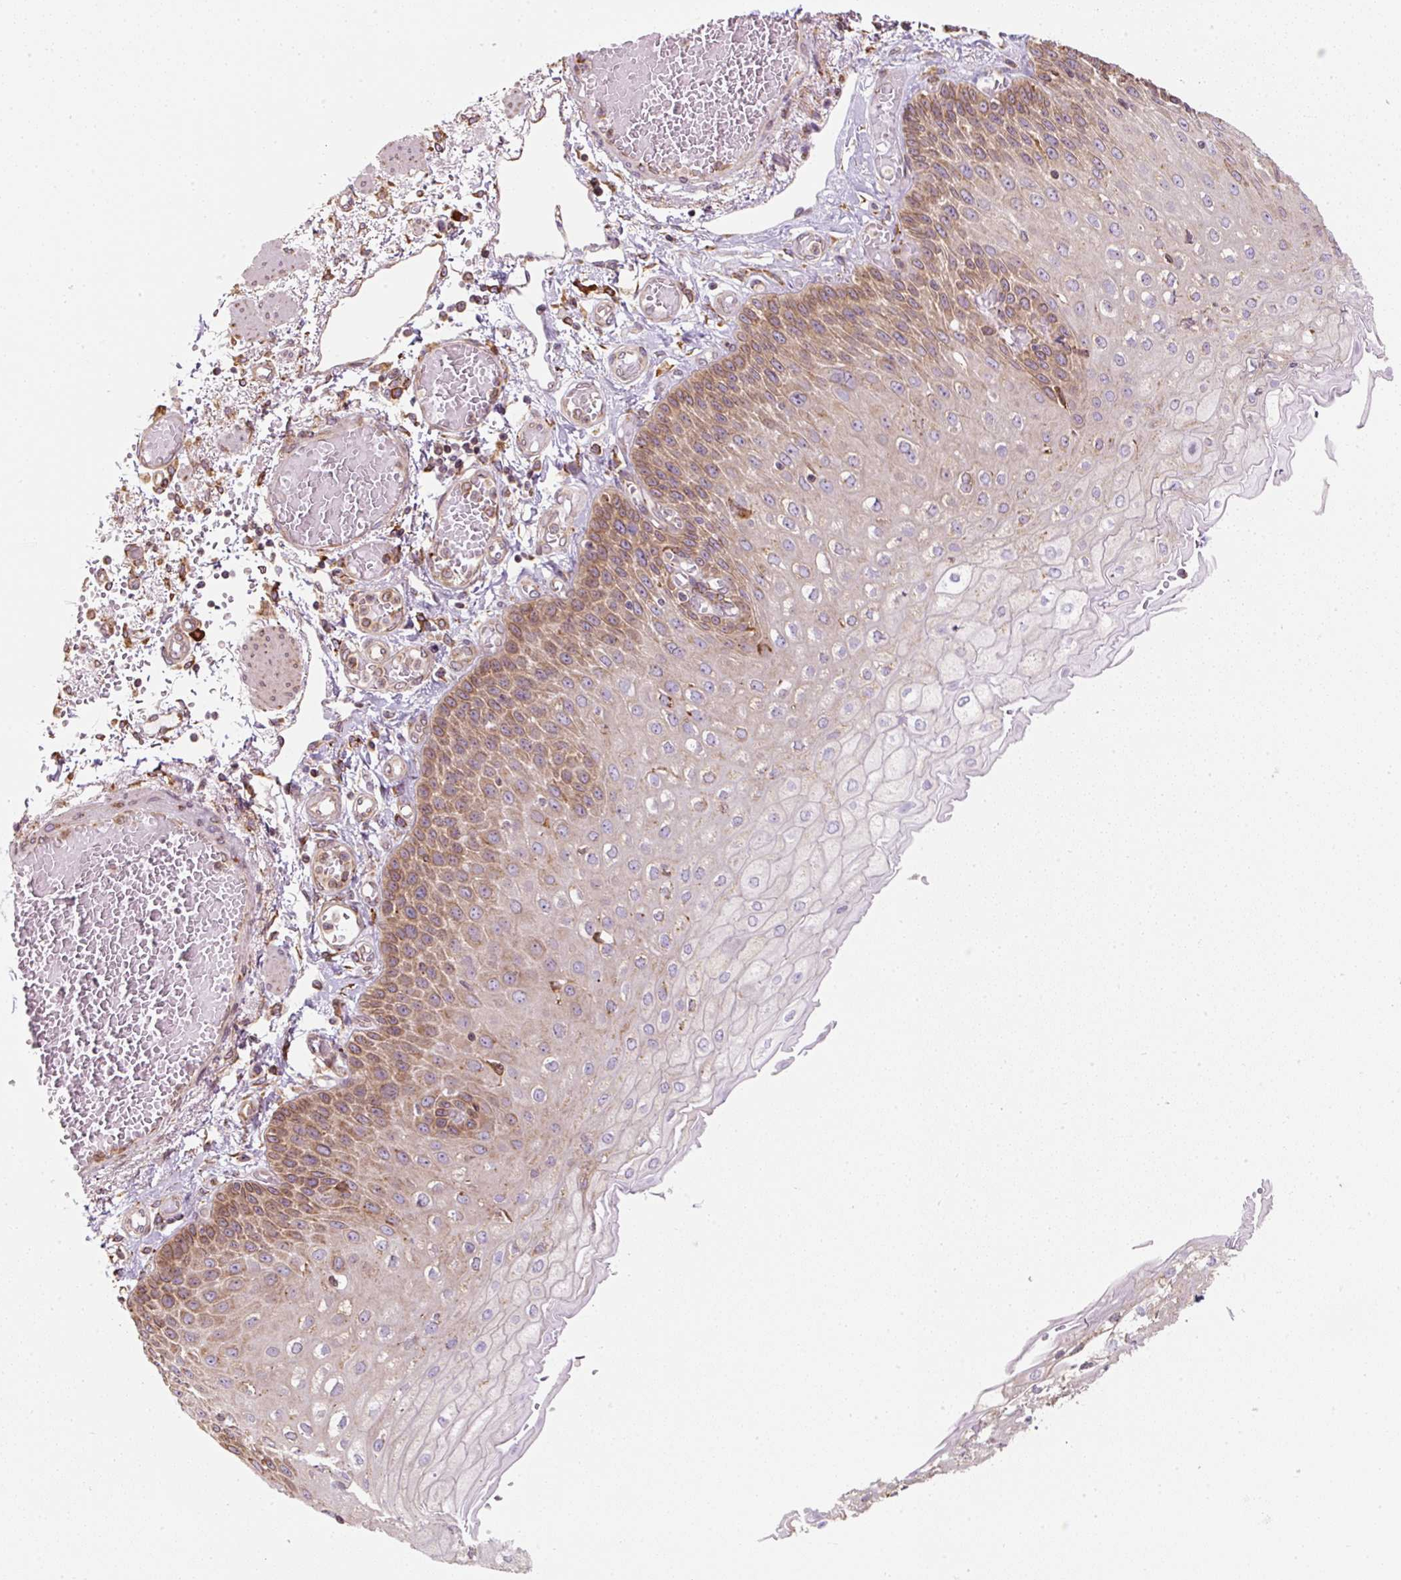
{"staining": {"intensity": "moderate", "quantity": "25%-75%", "location": "cytoplasmic/membranous"}, "tissue": "esophagus", "cell_type": "Squamous epithelial cells", "image_type": "normal", "snomed": [{"axis": "morphology", "description": "Normal tissue, NOS"}, {"axis": "morphology", "description": "Adenocarcinoma, NOS"}, {"axis": "topography", "description": "Esophagus"}], "caption": "The image exhibits immunohistochemical staining of normal esophagus. There is moderate cytoplasmic/membranous positivity is identified in approximately 25%-75% of squamous epithelial cells.", "gene": "PRKCSH", "patient": {"sex": "male", "age": 81}}